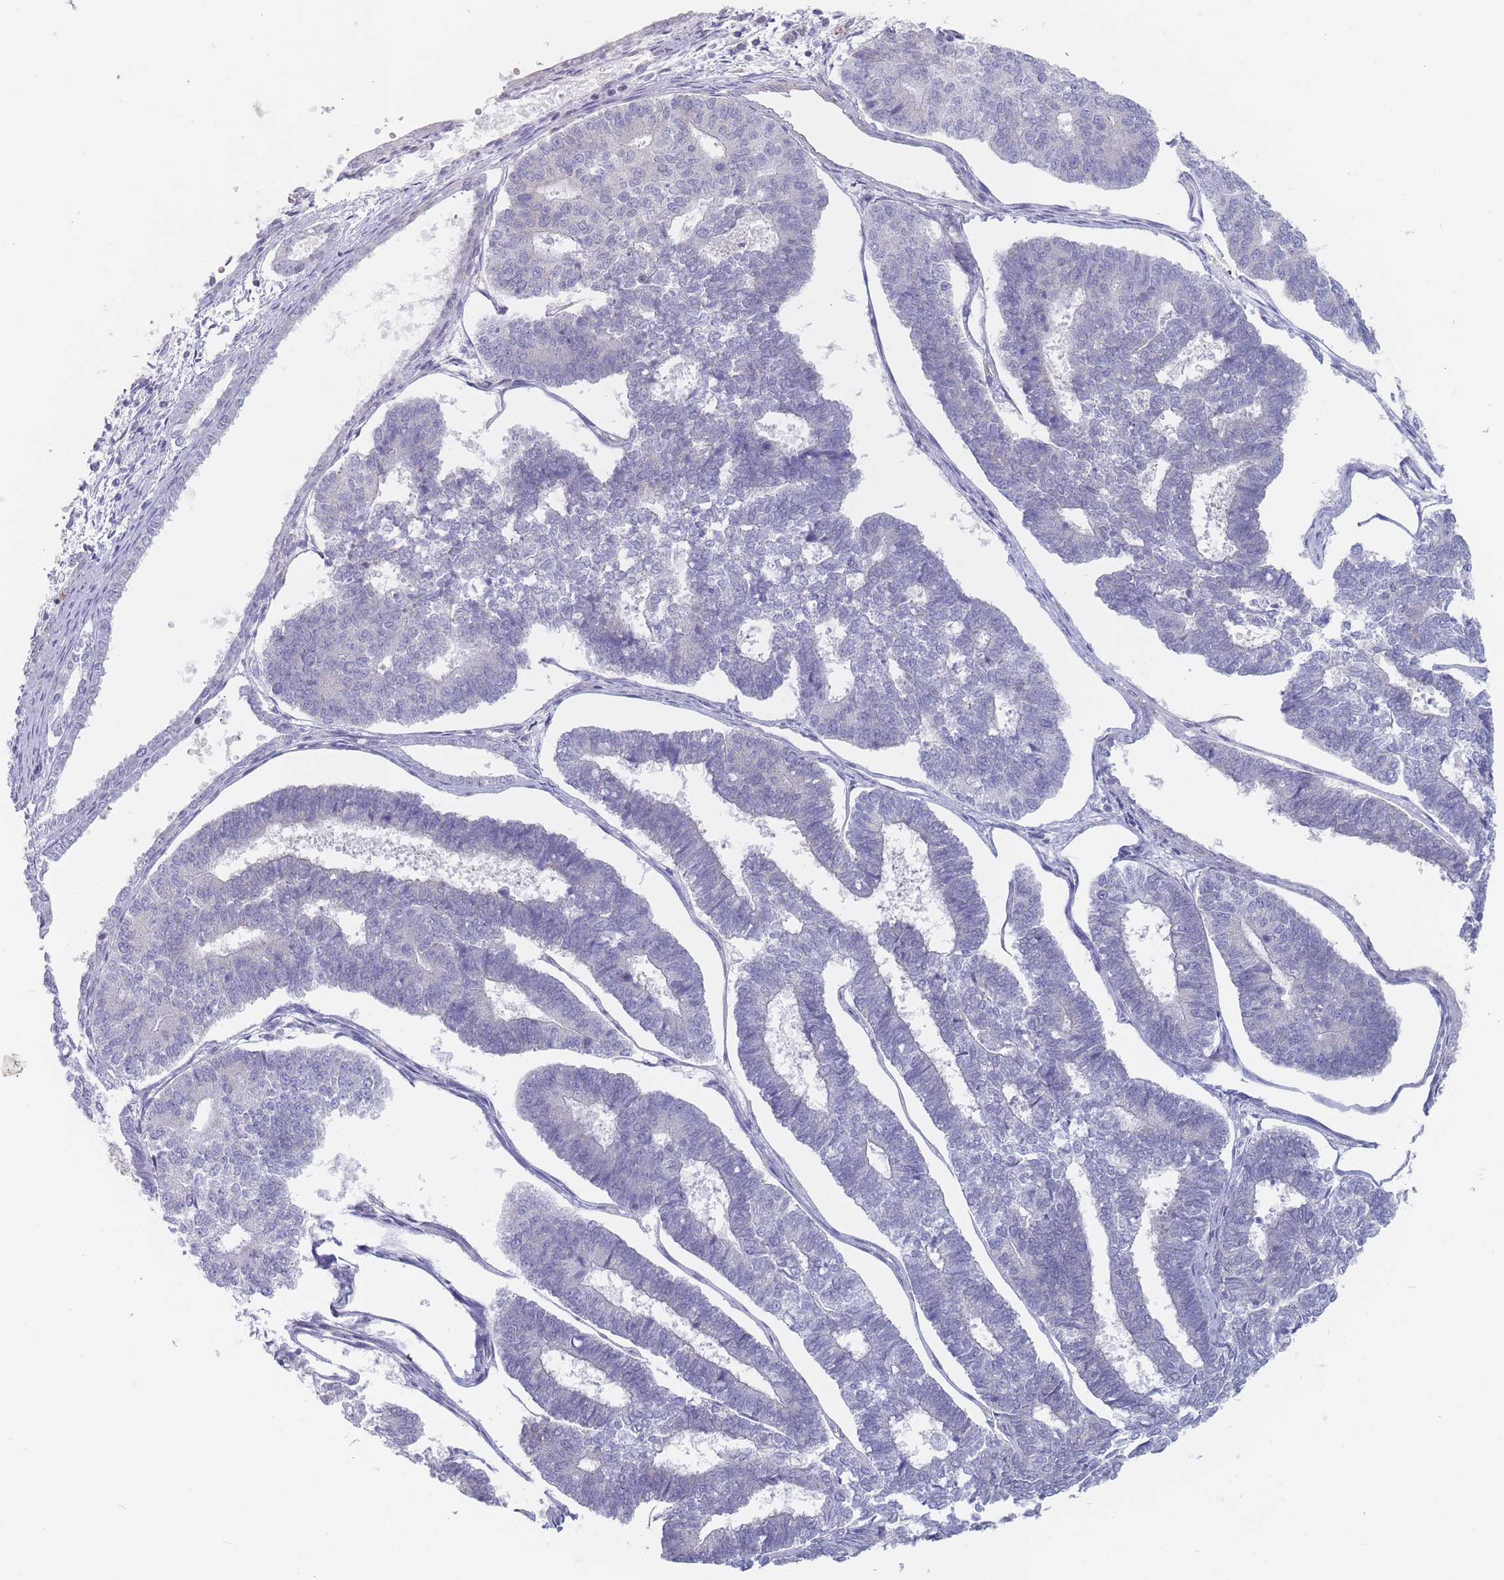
{"staining": {"intensity": "negative", "quantity": "none", "location": "none"}, "tissue": "endometrial cancer", "cell_type": "Tumor cells", "image_type": "cancer", "snomed": [{"axis": "morphology", "description": "Adenocarcinoma, NOS"}, {"axis": "topography", "description": "Endometrium"}], "caption": "Tumor cells are negative for protein expression in human adenocarcinoma (endometrial).", "gene": "MAP1S", "patient": {"sex": "female", "age": 70}}